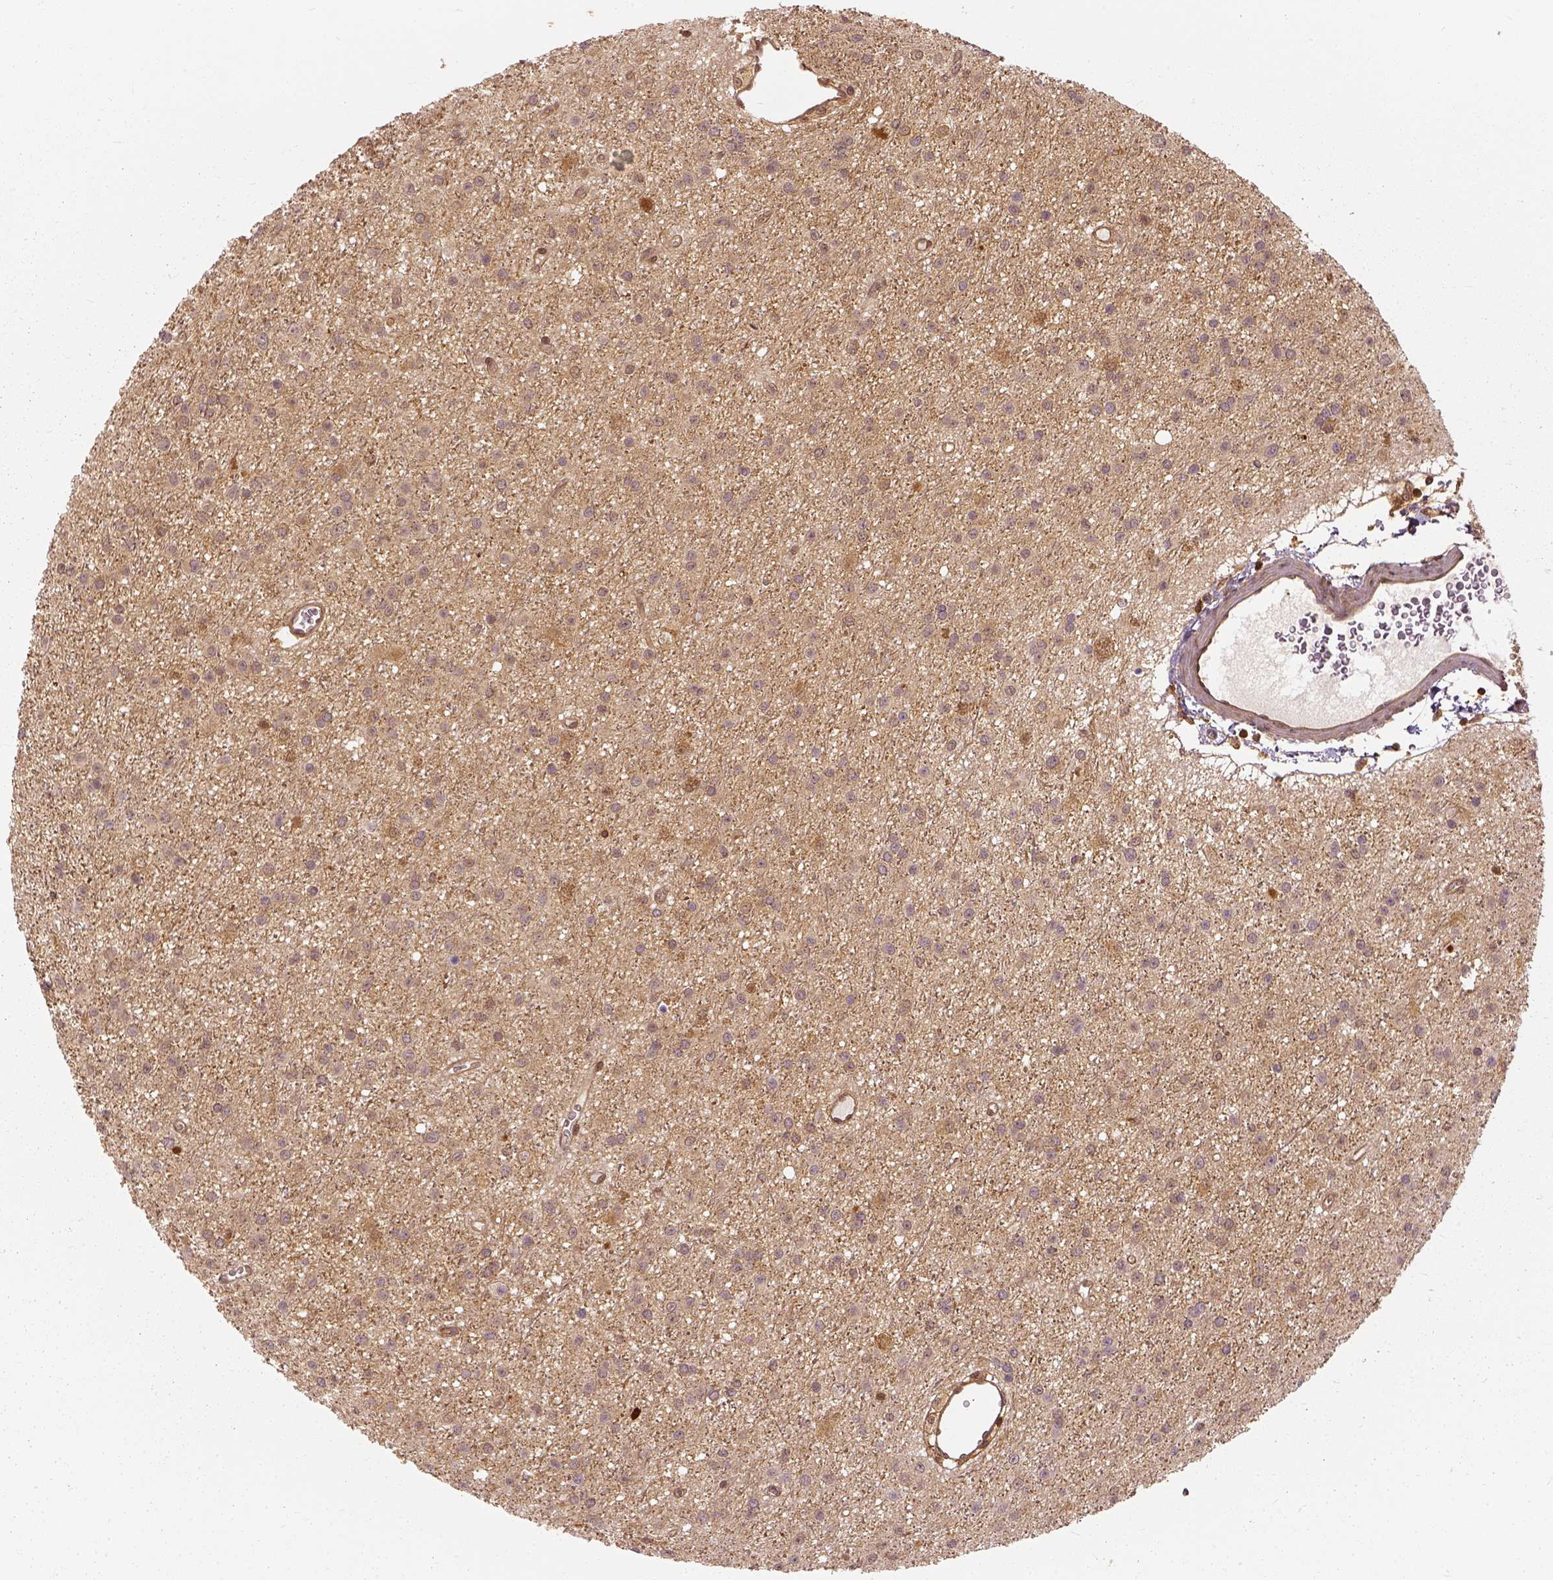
{"staining": {"intensity": "moderate", "quantity": "25%-75%", "location": "cytoplasmic/membranous"}, "tissue": "glioma", "cell_type": "Tumor cells", "image_type": "cancer", "snomed": [{"axis": "morphology", "description": "Glioma, malignant, Low grade"}, {"axis": "topography", "description": "Brain"}], "caption": "Immunohistochemistry (IHC) histopathology image of neoplastic tissue: human glioma stained using IHC displays medium levels of moderate protein expression localized specifically in the cytoplasmic/membranous of tumor cells, appearing as a cytoplasmic/membranous brown color.", "gene": "GPI", "patient": {"sex": "male", "age": 27}}